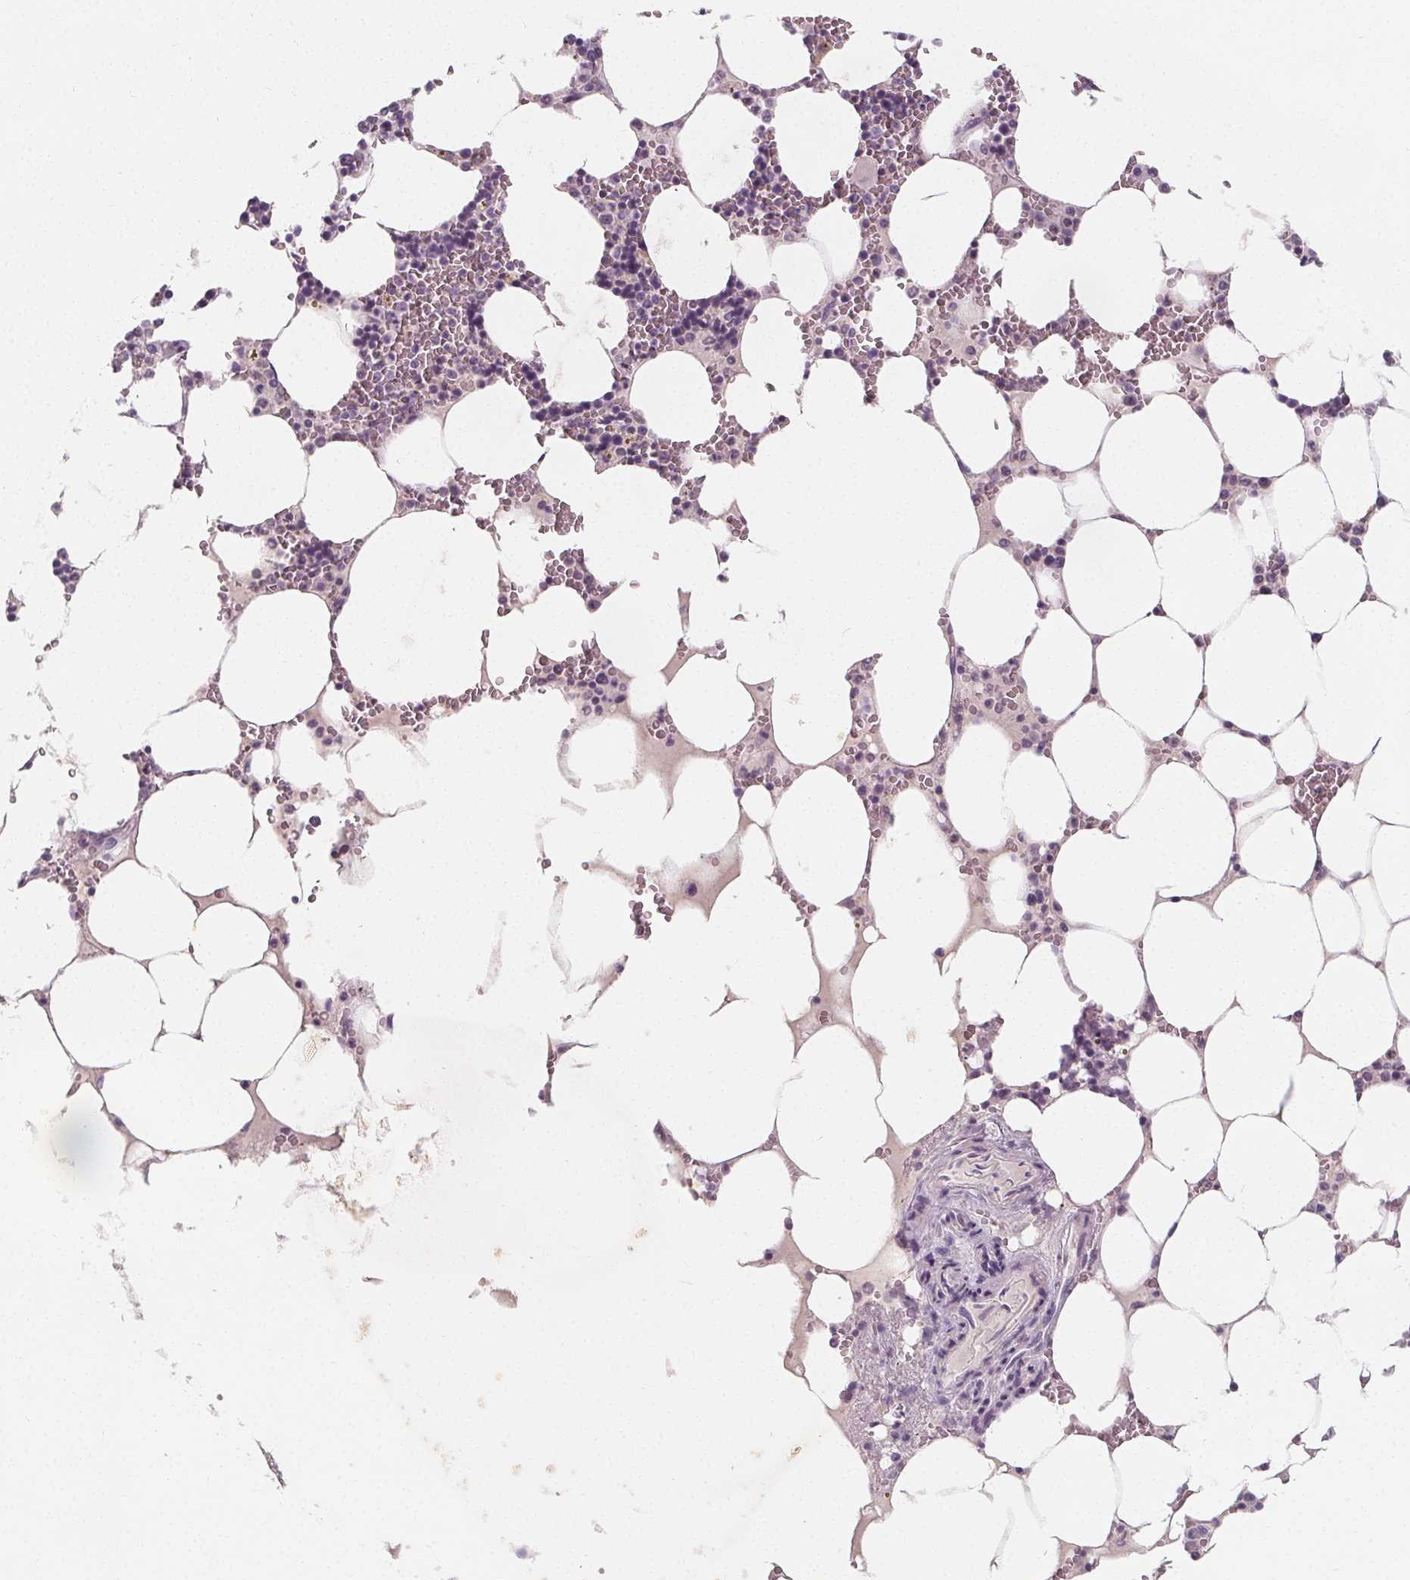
{"staining": {"intensity": "negative", "quantity": "none", "location": "none"}, "tissue": "bone marrow", "cell_type": "Hematopoietic cells", "image_type": "normal", "snomed": [{"axis": "morphology", "description": "Normal tissue, NOS"}, {"axis": "topography", "description": "Bone marrow"}], "caption": "Human bone marrow stained for a protein using immunohistochemistry (IHC) shows no positivity in hematopoietic cells.", "gene": "DBX2", "patient": {"sex": "male", "age": 64}}